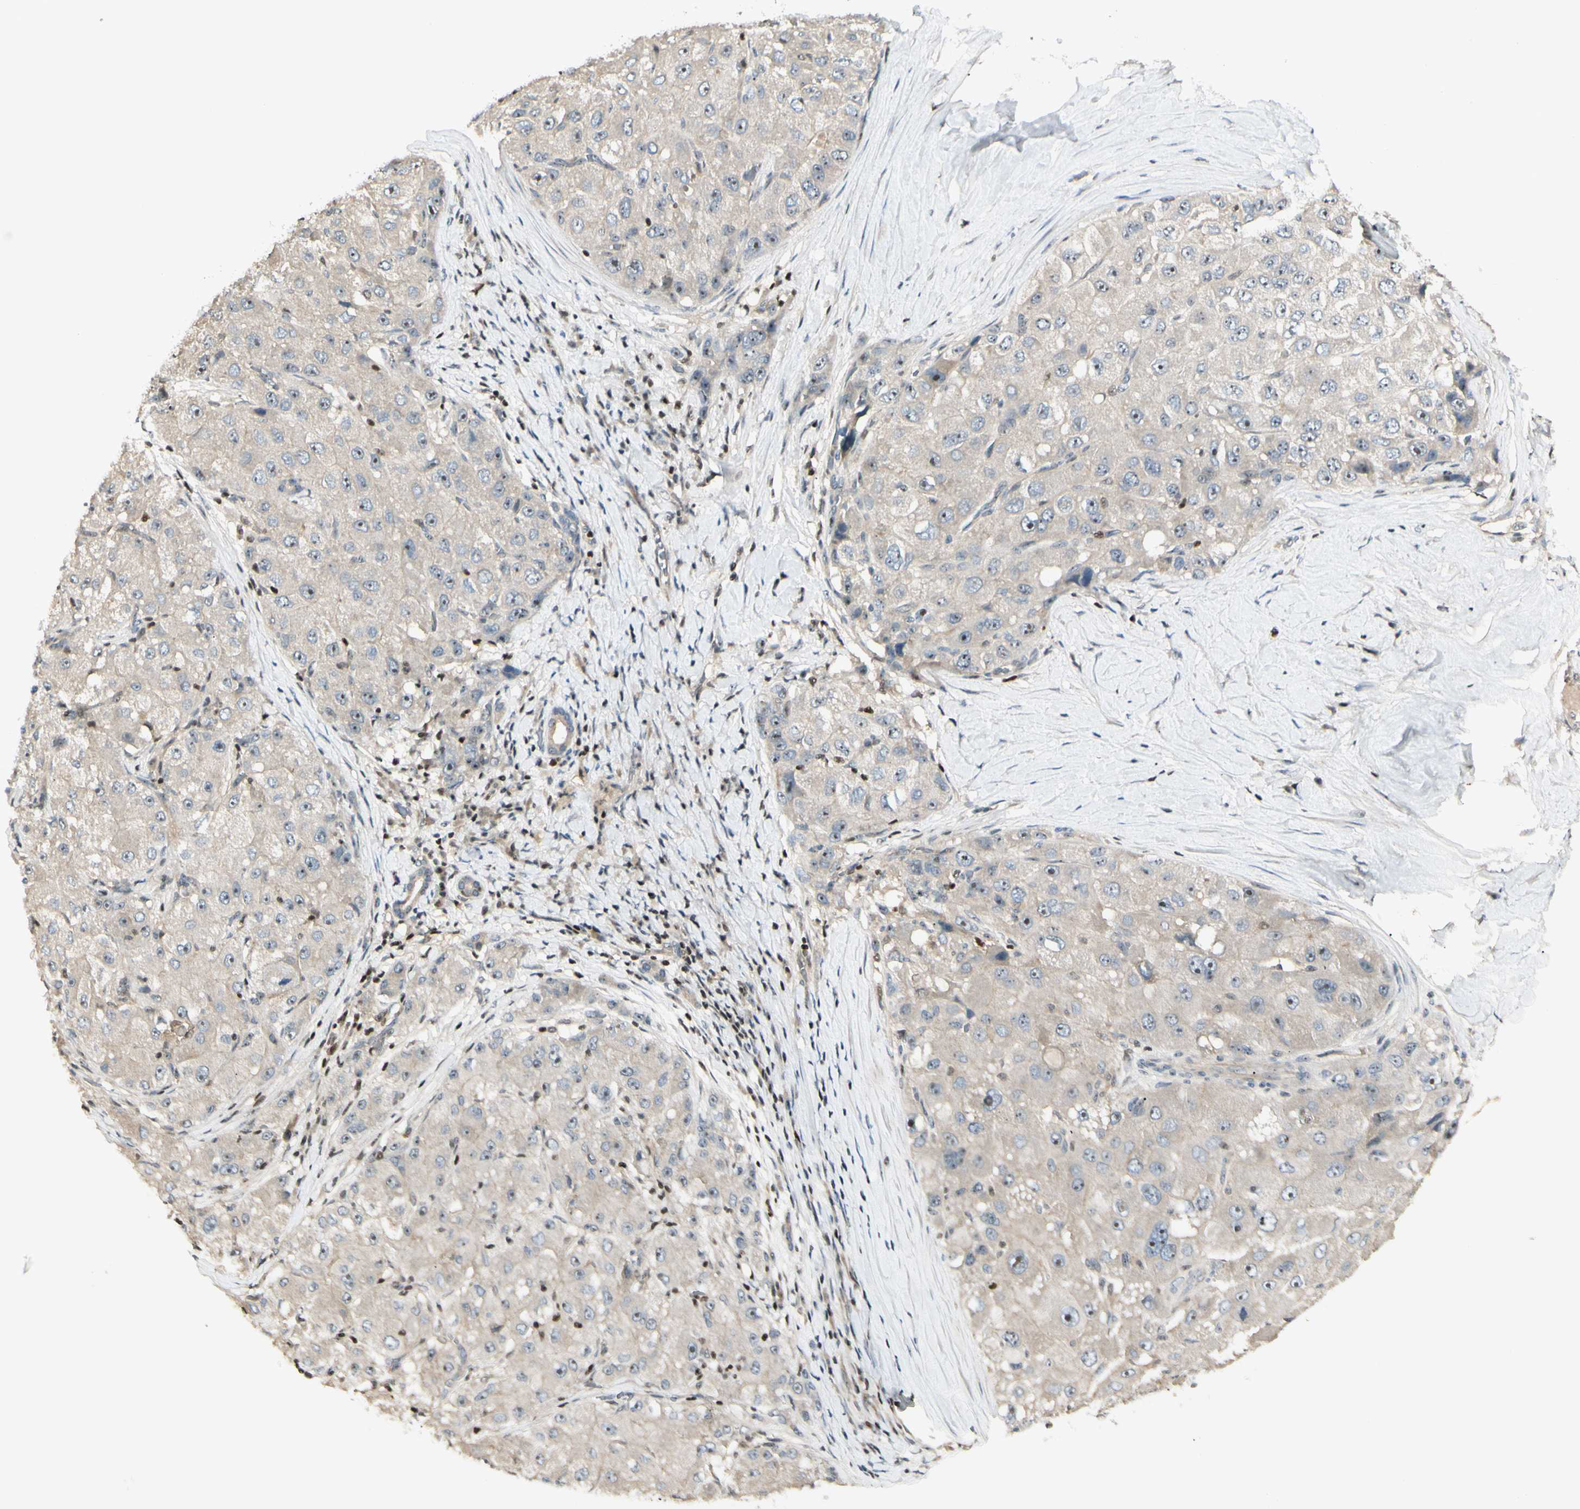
{"staining": {"intensity": "weak", "quantity": ">75%", "location": "cytoplasmic/membranous"}, "tissue": "liver cancer", "cell_type": "Tumor cells", "image_type": "cancer", "snomed": [{"axis": "morphology", "description": "Carcinoma, Hepatocellular, NOS"}, {"axis": "topography", "description": "Liver"}], "caption": "IHC image of neoplastic tissue: human hepatocellular carcinoma (liver) stained using IHC shows low levels of weak protein expression localized specifically in the cytoplasmic/membranous of tumor cells, appearing as a cytoplasmic/membranous brown color.", "gene": "NFYA", "patient": {"sex": "male", "age": 80}}